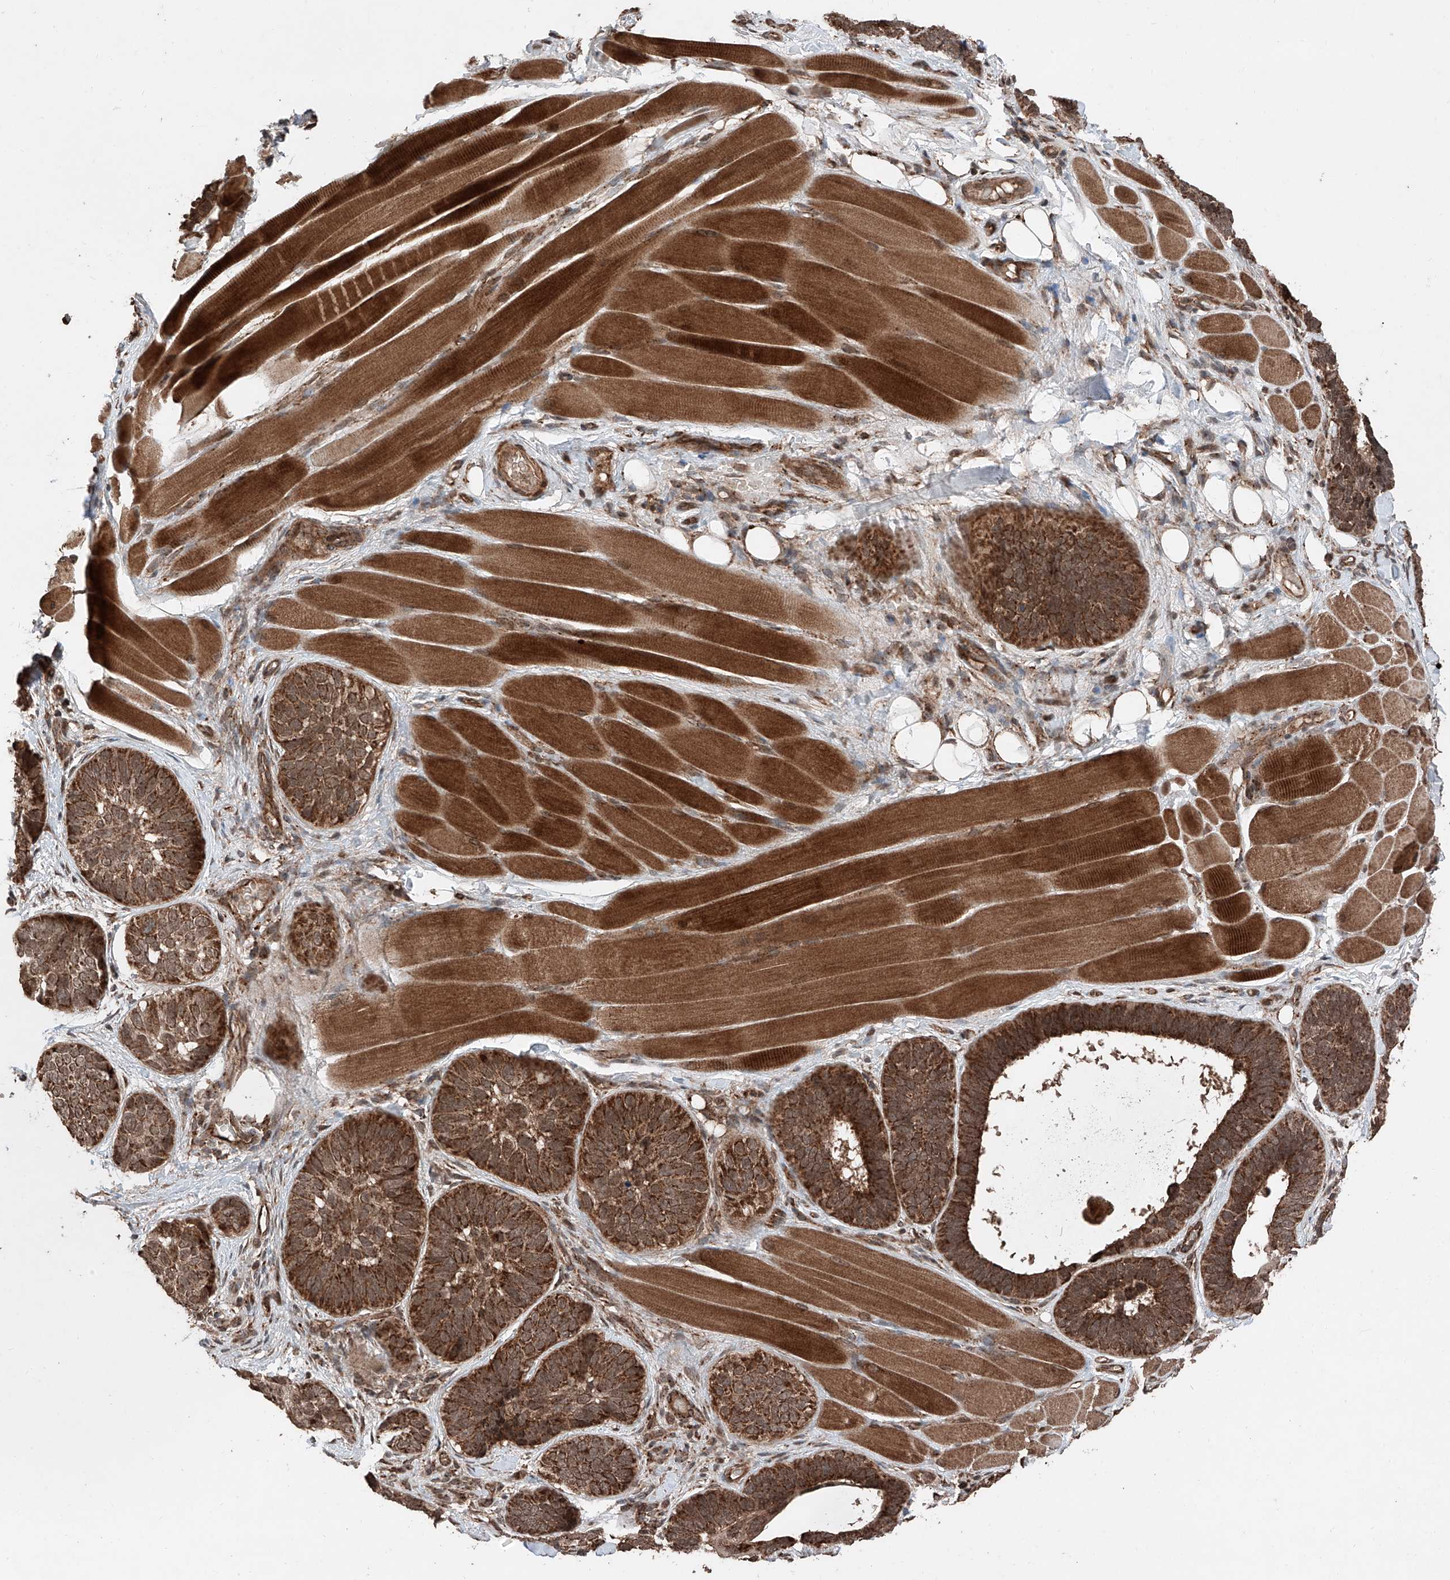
{"staining": {"intensity": "strong", "quantity": ">75%", "location": "cytoplasmic/membranous,nuclear"}, "tissue": "skin cancer", "cell_type": "Tumor cells", "image_type": "cancer", "snomed": [{"axis": "morphology", "description": "Basal cell carcinoma"}, {"axis": "topography", "description": "Skin"}], "caption": "The photomicrograph demonstrates staining of basal cell carcinoma (skin), revealing strong cytoplasmic/membranous and nuclear protein expression (brown color) within tumor cells.", "gene": "ZSCAN29", "patient": {"sex": "male", "age": 62}}